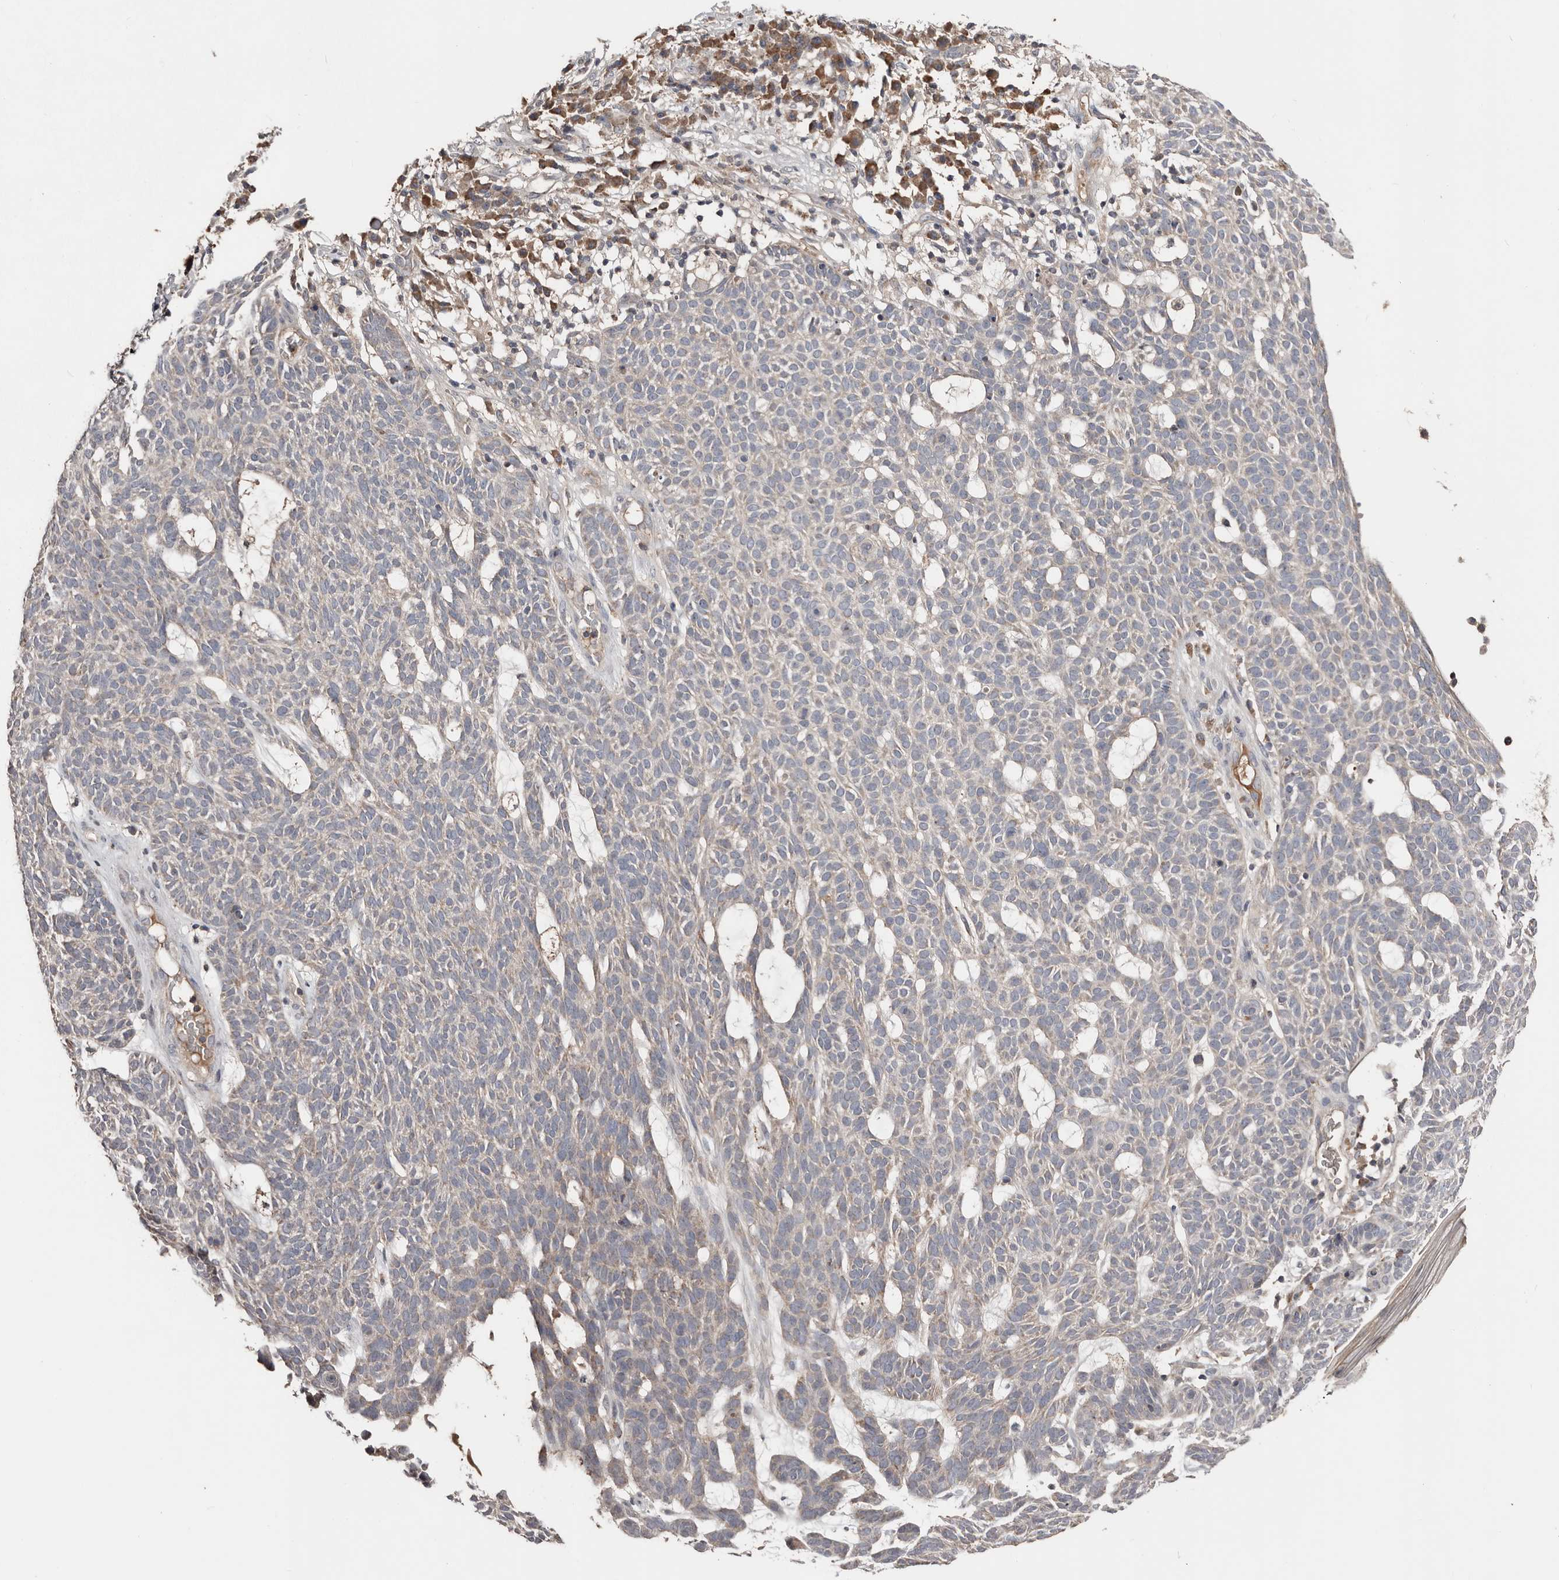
{"staining": {"intensity": "weak", "quantity": "<25%", "location": "cytoplasmic/membranous"}, "tissue": "skin cancer", "cell_type": "Tumor cells", "image_type": "cancer", "snomed": [{"axis": "morphology", "description": "Squamous cell carcinoma, NOS"}, {"axis": "topography", "description": "Skin"}], "caption": "Tumor cells are negative for brown protein staining in skin cancer (squamous cell carcinoma).", "gene": "SLC39A2", "patient": {"sex": "female", "age": 90}}